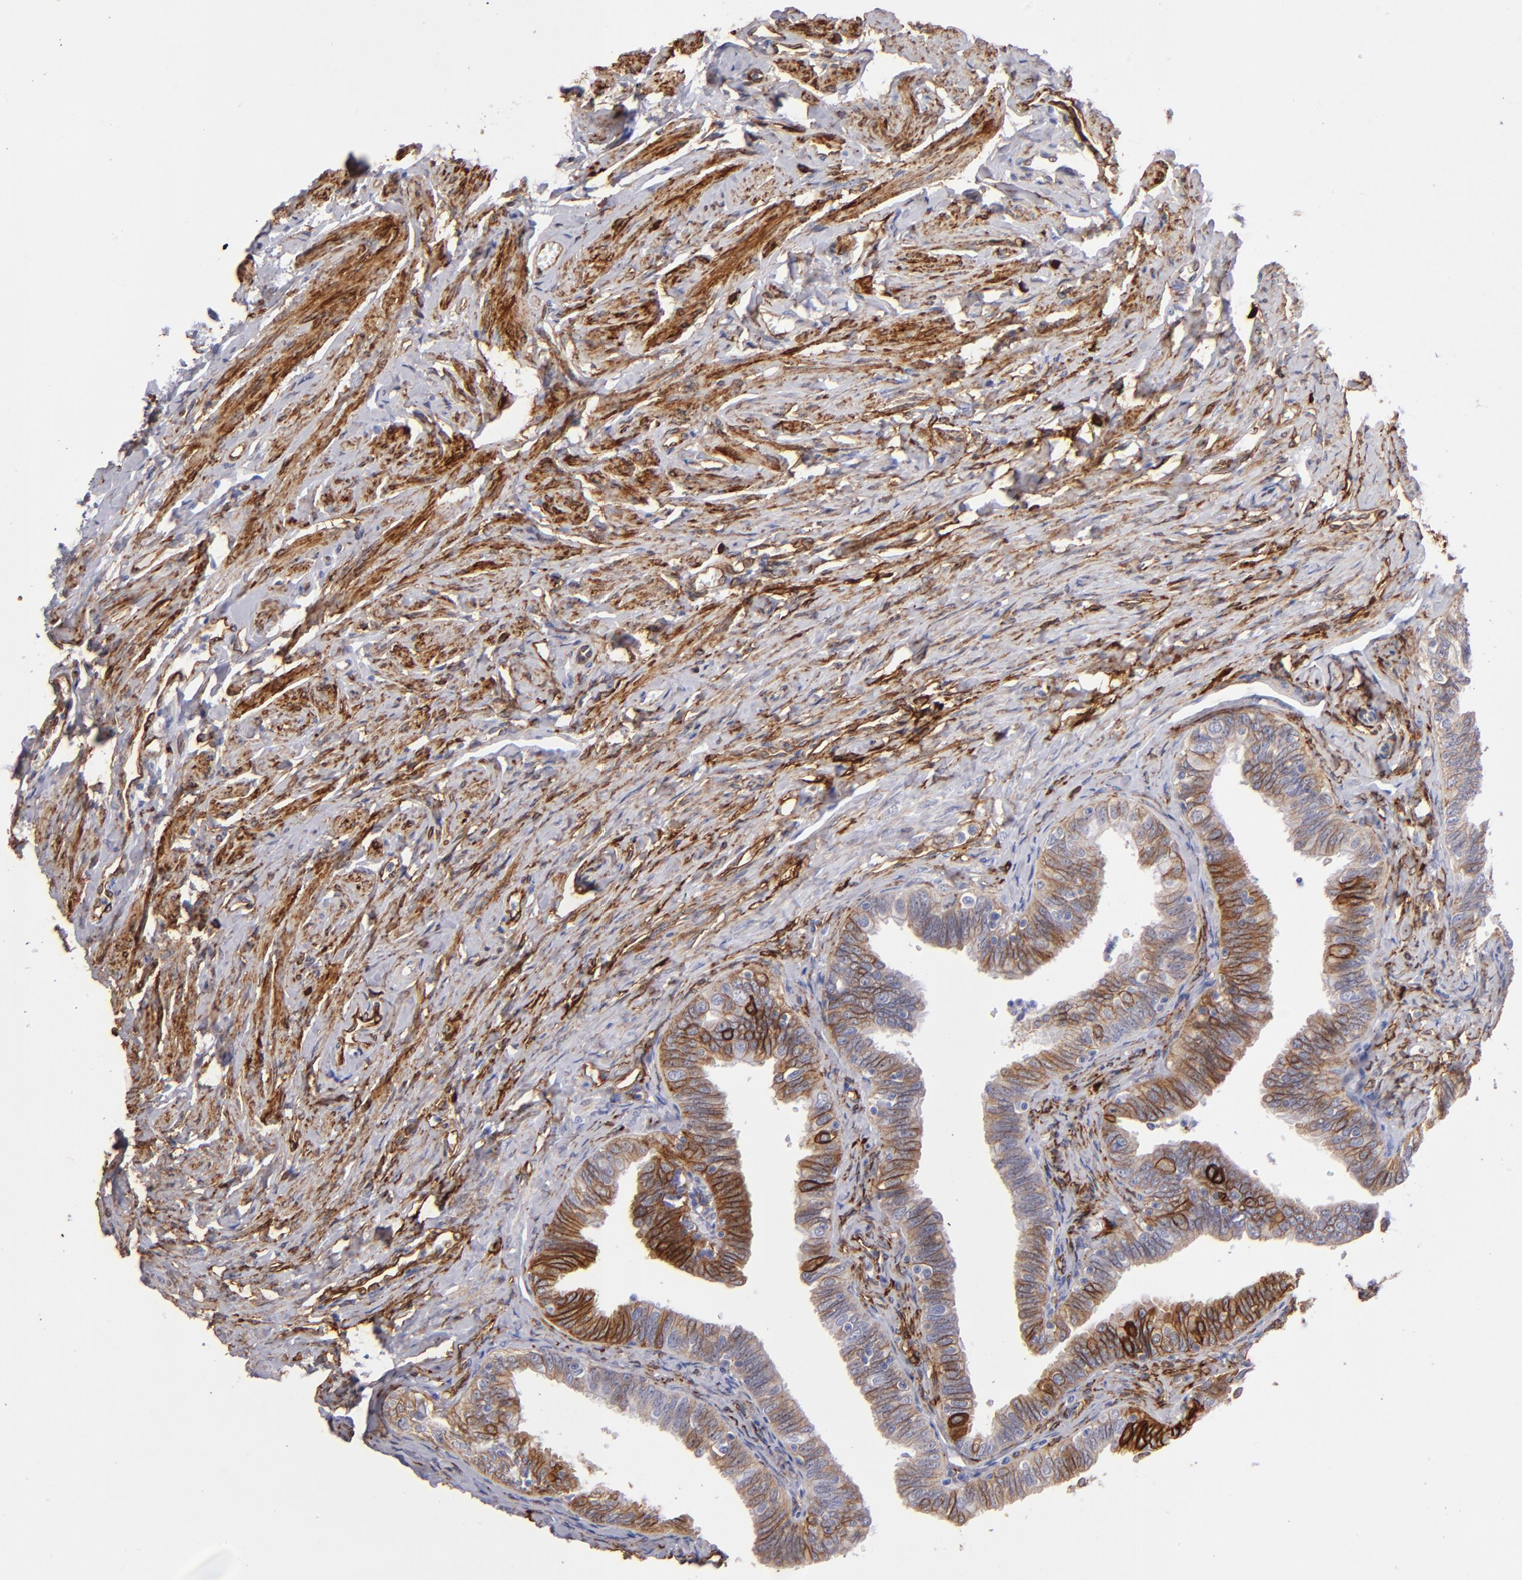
{"staining": {"intensity": "strong", "quantity": ">75%", "location": "cytoplasmic/membranous"}, "tissue": "fallopian tube", "cell_type": "Glandular cells", "image_type": "normal", "snomed": [{"axis": "morphology", "description": "Normal tissue, NOS"}, {"axis": "topography", "description": "Fallopian tube"}, {"axis": "topography", "description": "Ovary"}], "caption": "Protein staining of normal fallopian tube displays strong cytoplasmic/membranous positivity in approximately >75% of glandular cells. Nuclei are stained in blue.", "gene": "AHNAK2", "patient": {"sex": "female", "age": 69}}